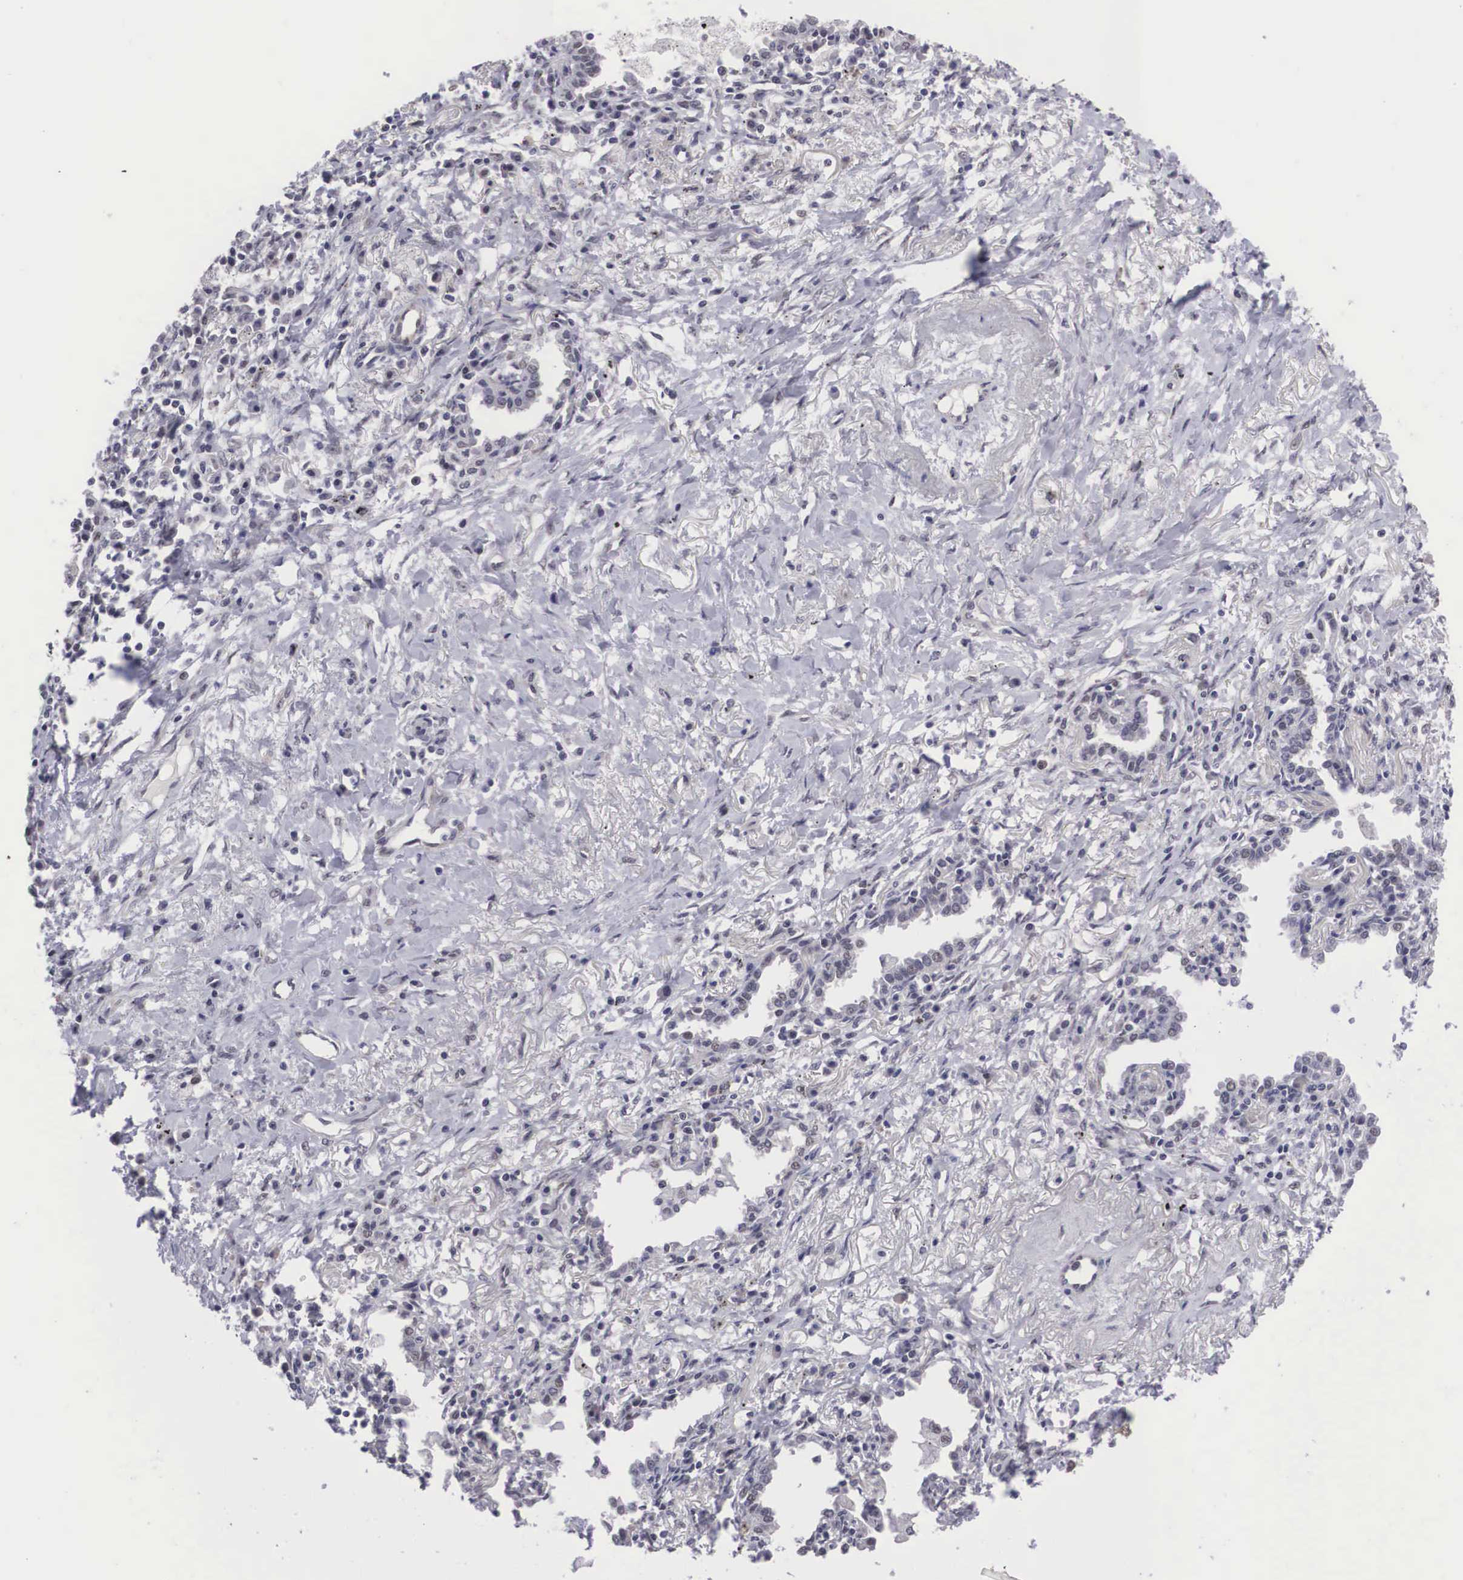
{"staining": {"intensity": "weak", "quantity": "25%-75%", "location": "nuclear"}, "tissue": "lung cancer", "cell_type": "Tumor cells", "image_type": "cancer", "snomed": [{"axis": "morphology", "description": "Adenocarcinoma, NOS"}, {"axis": "topography", "description": "Lung"}], "caption": "A brown stain highlights weak nuclear staining of a protein in human lung cancer tumor cells.", "gene": "MORC2", "patient": {"sex": "male", "age": 60}}